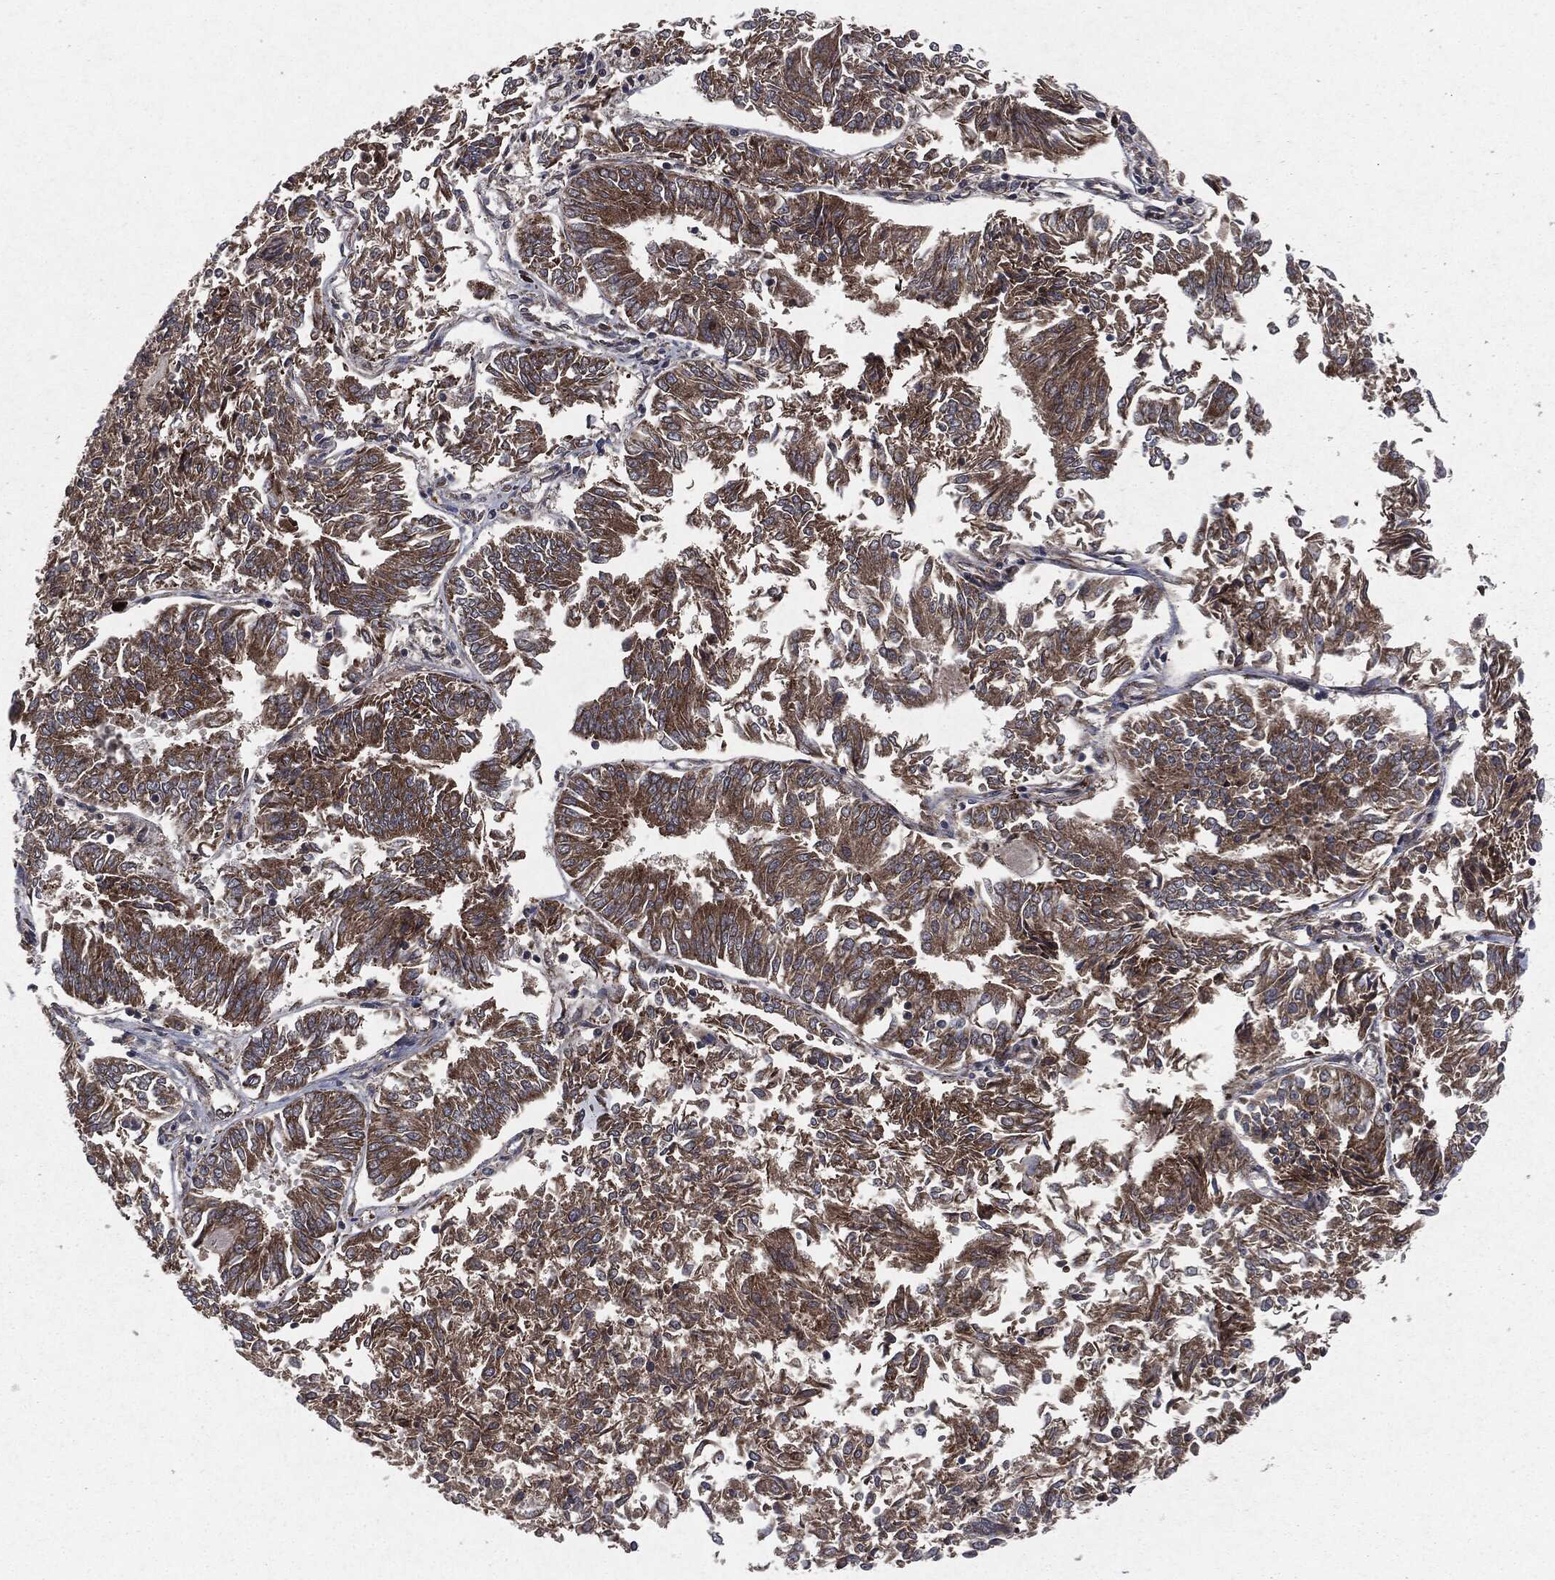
{"staining": {"intensity": "strong", "quantity": "25%-75%", "location": "cytoplasmic/membranous"}, "tissue": "endometrial cancer", "cell_type": "Tumor cells", "image_type": "cancer", "snomed": [{"axis": "morphology", "description": "Adenocarcinoma, NOS"}, {"axis": "topography", "description": "Endometrium"}], "caption": "Adenocarcinoma (endometrial) was stained to show a protein in brown. There is high levels of strong cytoplasmic/membranous staining in about 25%-75% of tumor cells.", "gene": "RAF1", "patient": {"sex": "female", "age": 58}}